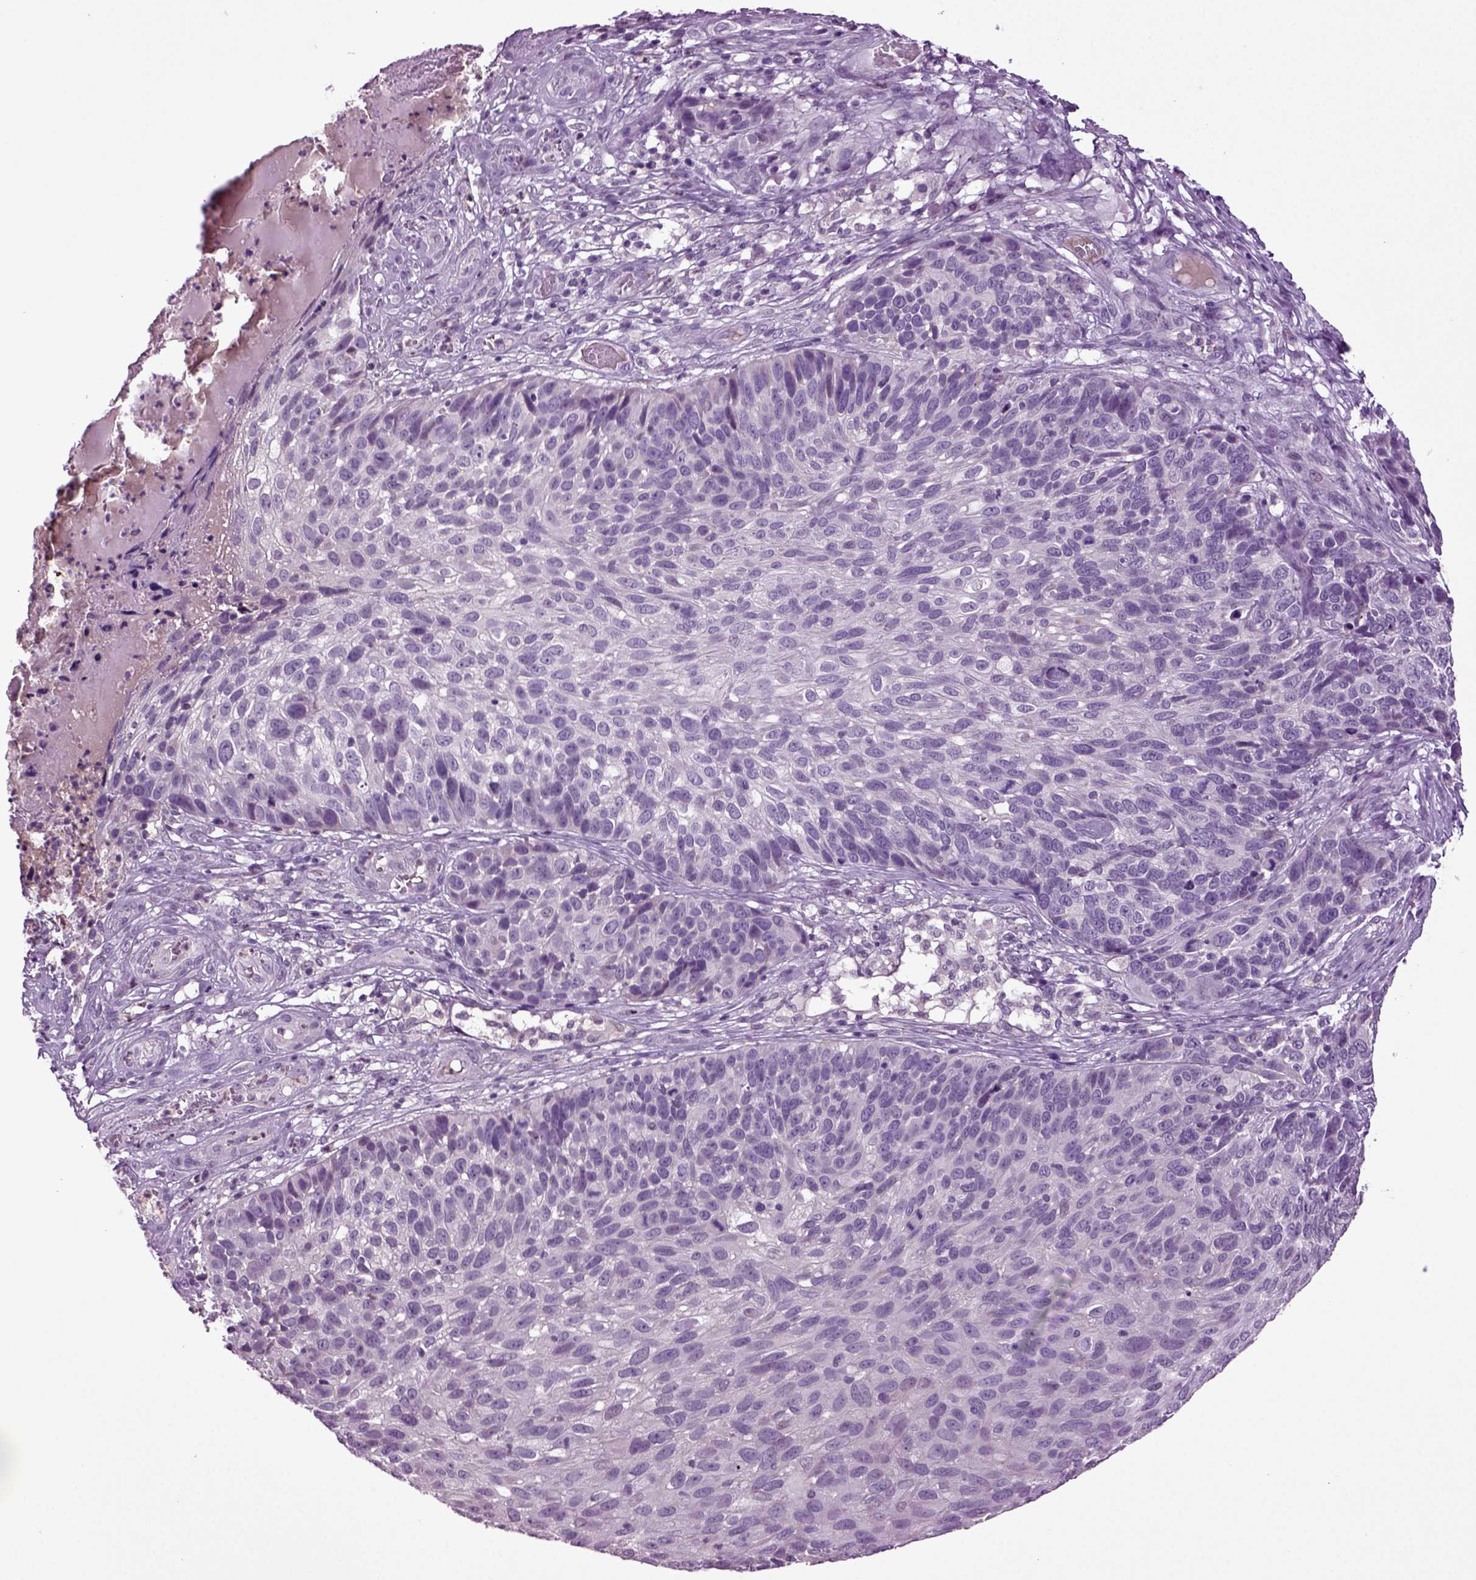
{"staining": {"intensity": "negative", "quantity": "none", "location": "none"}, "tissue": "skin cancer", "cell_type": "Tumor cells", "image_type": "cancer", "snomed": [{"axis": "morphology", "description": "Squamous cell carcinoma, NOS"}, {"axis": "topography", "description": "Skin"}], "caption": "The image demonstrates no significant staining in tumor cells of skin squamous cell carcinoma.", "gene": "FGF11", "patient": {"sex": "male", "age": 92}}